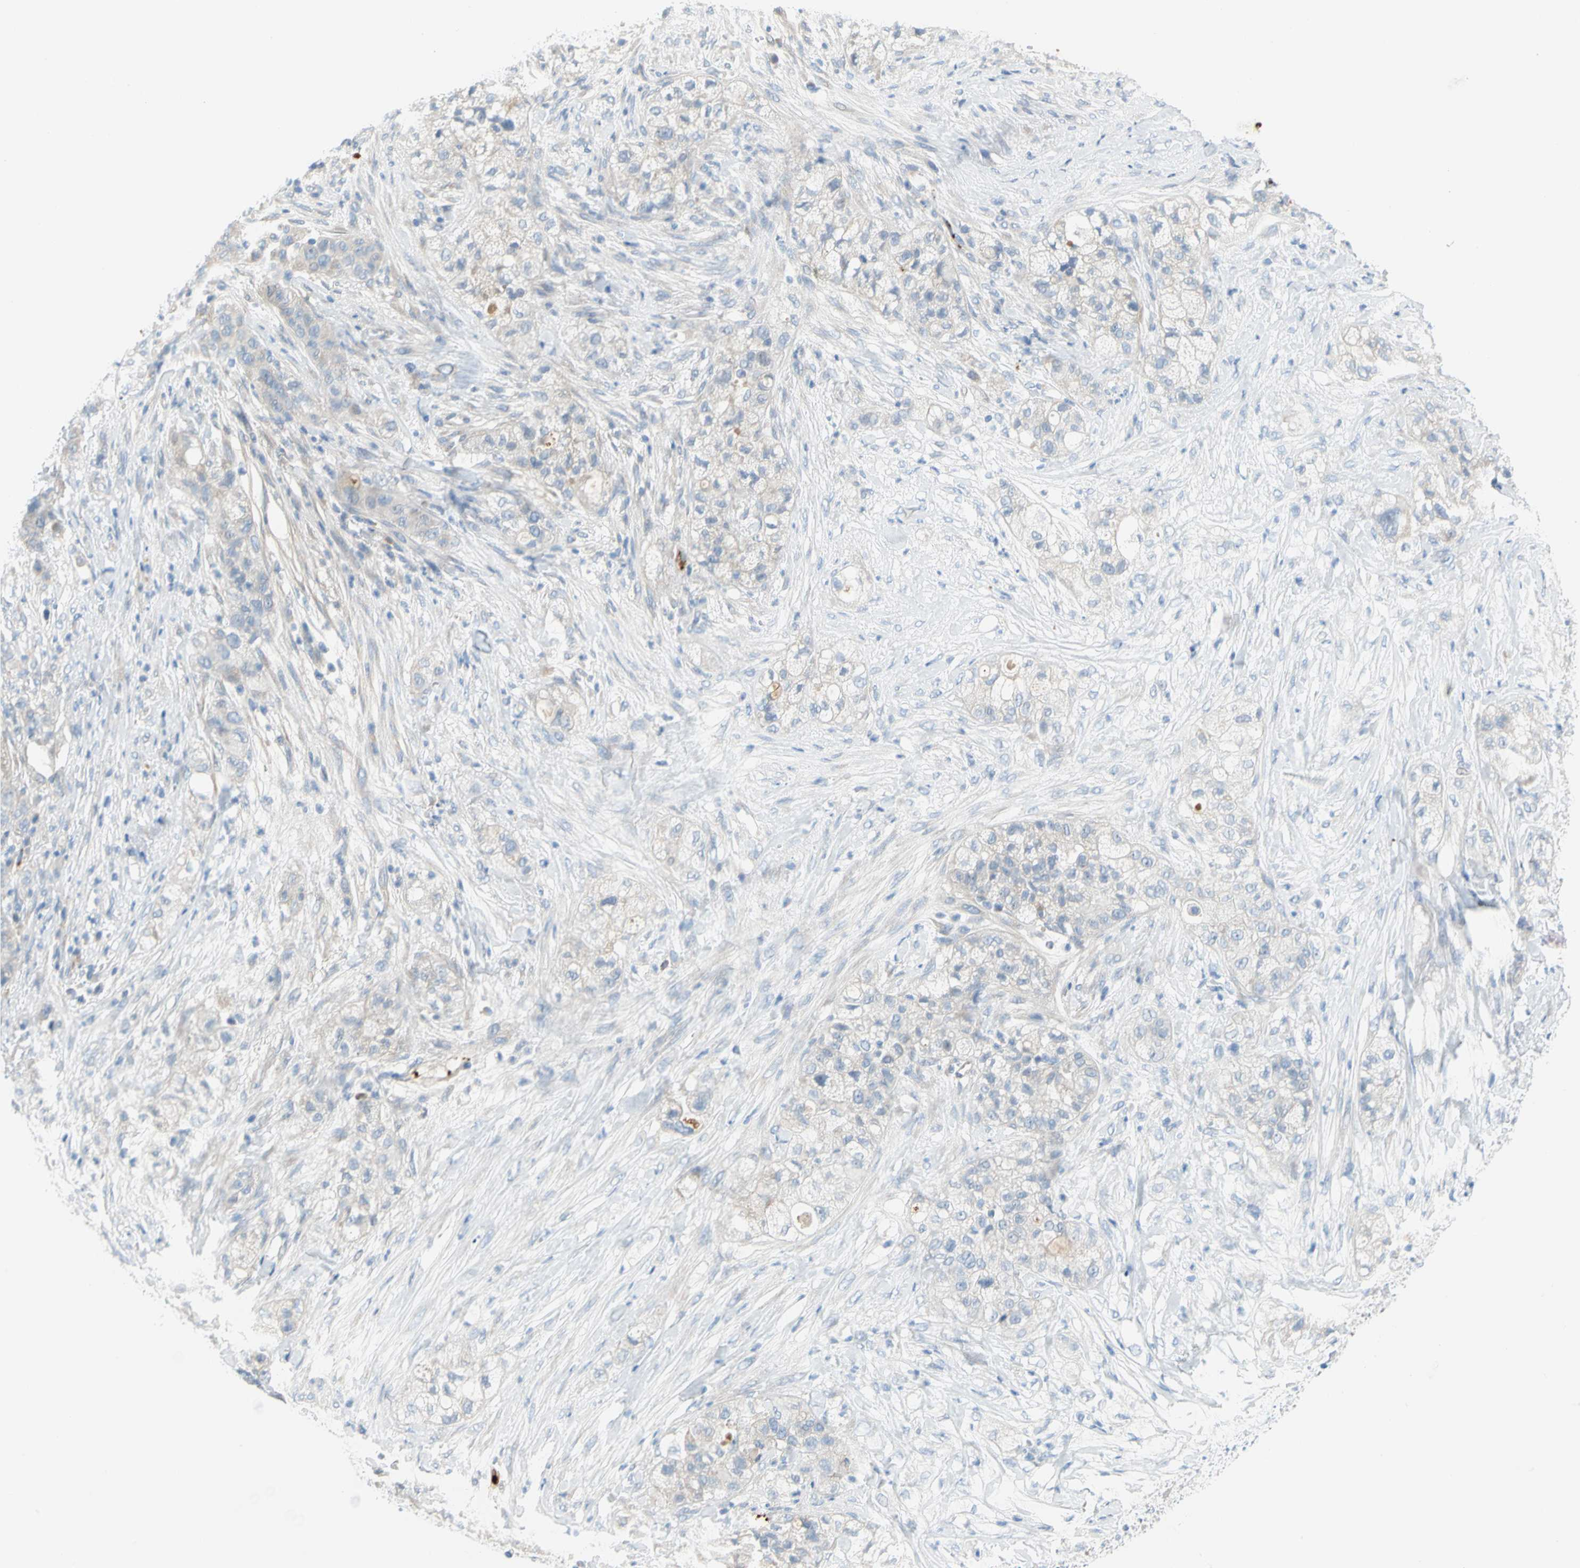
{"staining": {"intensity": "negative", "quantity": "none", "location": "none"}, "tissue": "pancreatic cancer", "cell_type": "Tumor cells", "image_type": "cancer", "snomed": [{"axis": "morphology", "description": "Adenocarcinoma, NOS"}, {"axis": "topography", "description": "Pancreas"}], "caption": "Immunohistochemistry (IHC) of human pancreatic adenocarcinoma shows no expression in tumor cells.", "gene": "PPBP", "patient": {"sex": "female", "age": 78}}